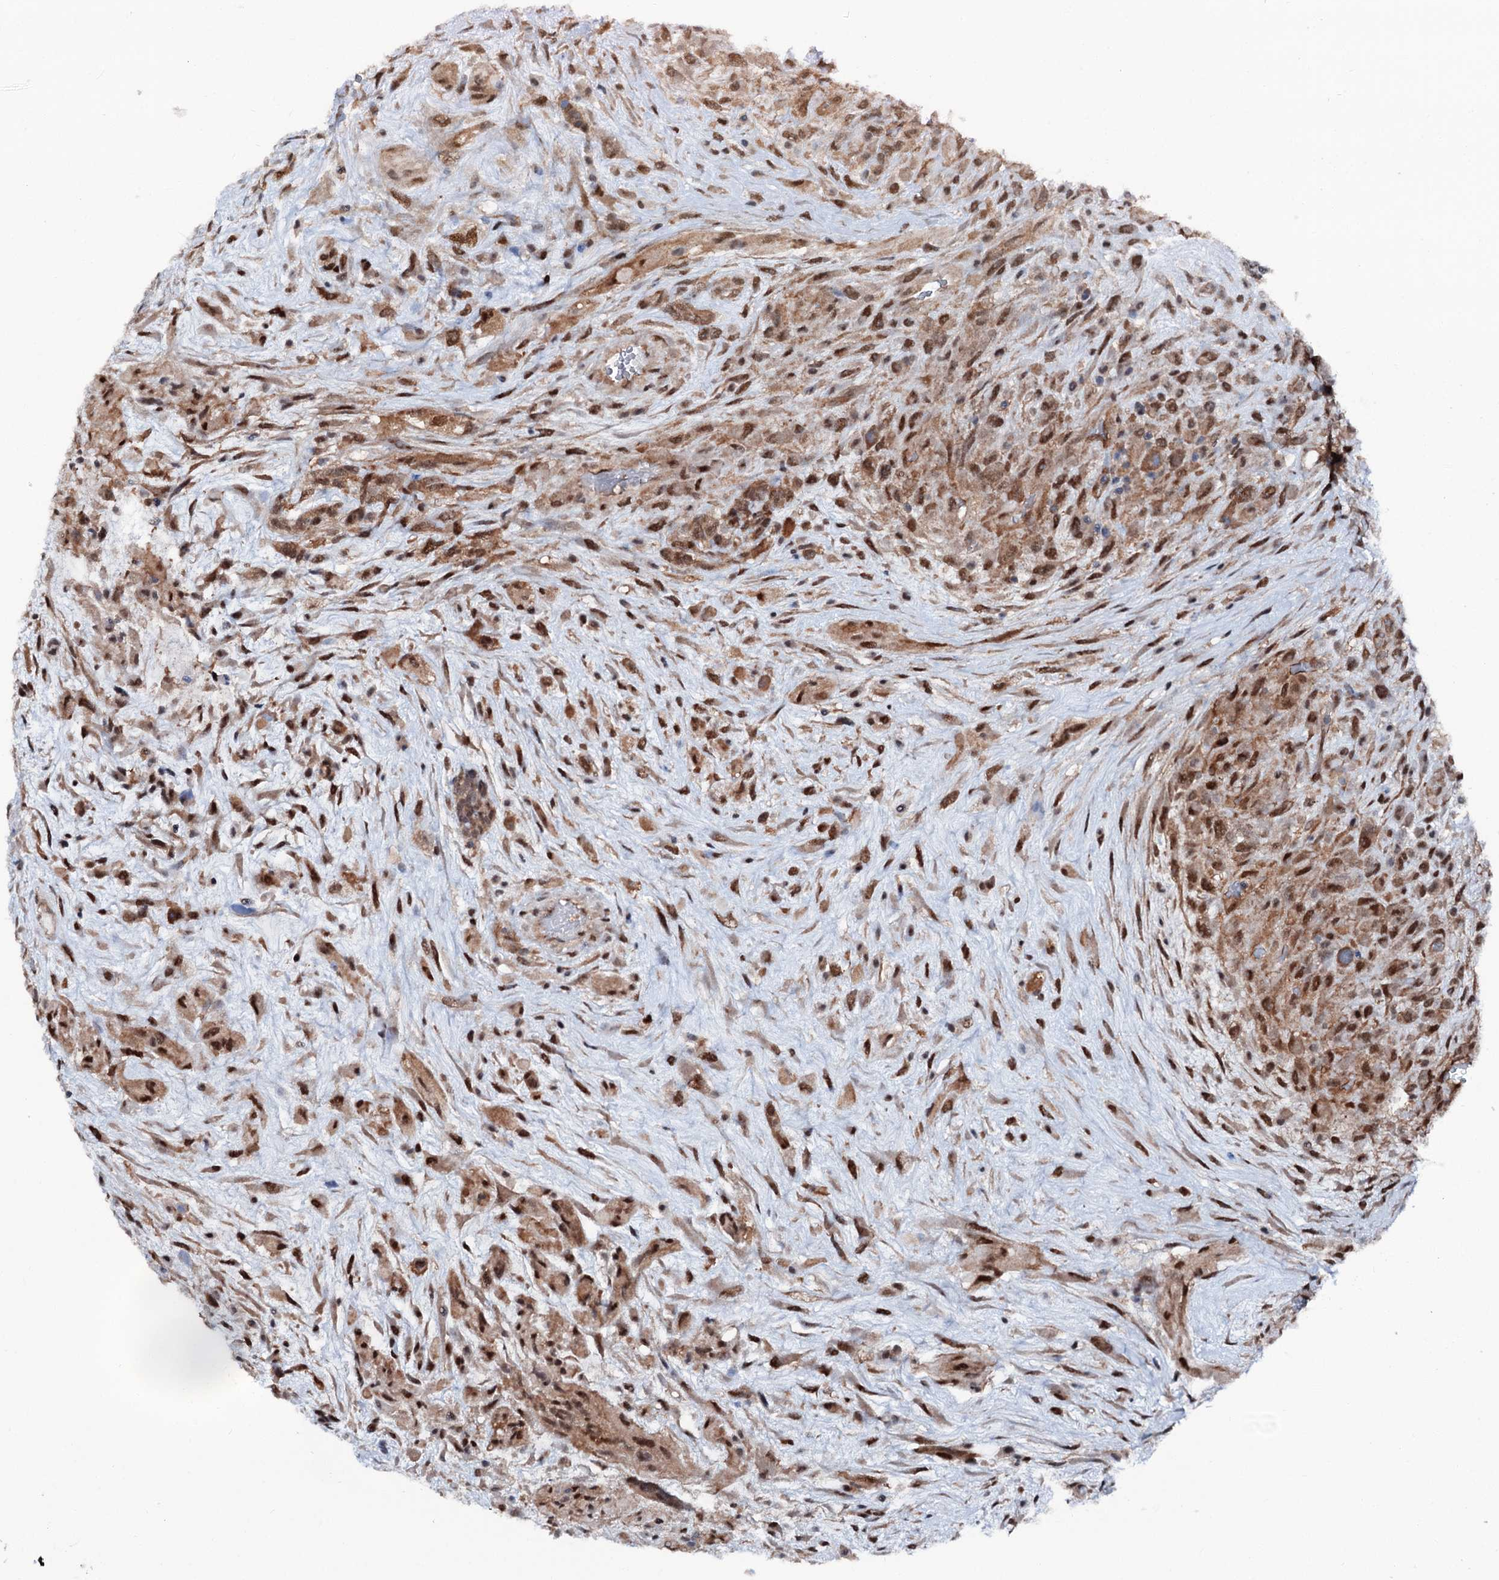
{"staining": {"intensity": "moderate", "quantity": ">75%", "location": "cytoplasmic/membranous,nuclear"}, "tissue": "glioma", "cell_type": "Tumor cells", "image_type": "cancer", "snomed": [{"axis": "morphology", "description": "Glioma, malignant, High grade"}, {"axis": "topography", "description": "Brain"}], "caption": "DAB (3,3'-diaminobenzidine) immunohistochemical staining of glioma displays moderate cytoplasmic/membranous and nuclear protein positivity in about >75% of tumor cells. (DAB (3,3'-diaminobenzidine) IHC with brightfield microscopy, high magnification).", "gene": "PSMD13", "patient": {"sex": "male", "age": 61}}